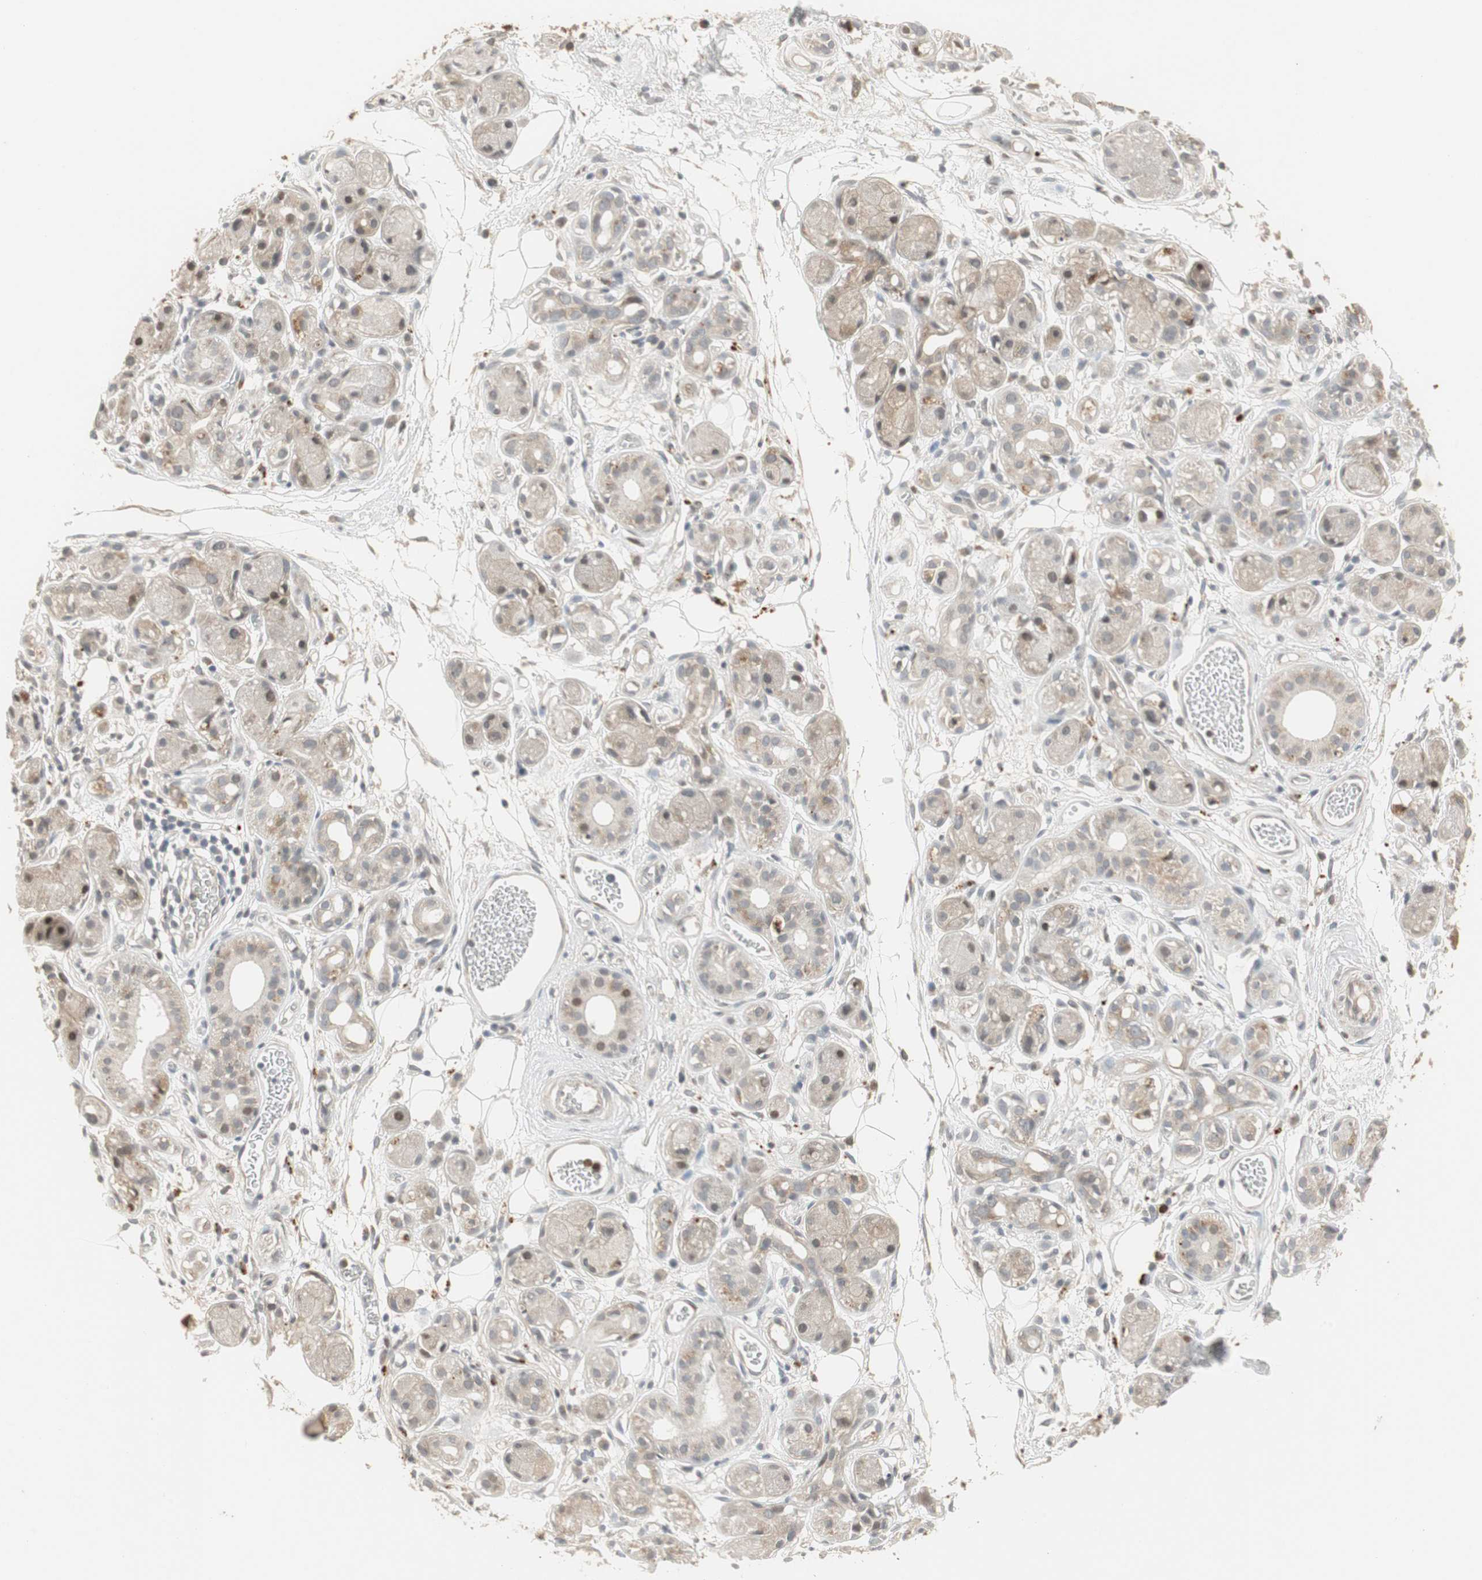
{"staining": {"intensity": "weak", "quantity": ">75%", "location": "cytoplasmic/membranous"}, "tissue": "adipose tissue", "cell_type": "Adipocytes", "image_type": "normal", "snomed": [{"axis": "morphology", "description": "Normal tissue, NOS"}, {"axis": "morphology", "description": "Inflammation, NOS"}, {"axis": "topography", "description": "Vascular tissue"}, {"axis": "topography", "description": "Salivary gland"}], "caption": "Weak cytoplasmic/membranous staining for a protein is present in about >75% of adipocytes of unremarkable adipose tissue using immunohistochemistry.", "gene": "SNX4", "patient": {"sex": "female", "age": 75}}